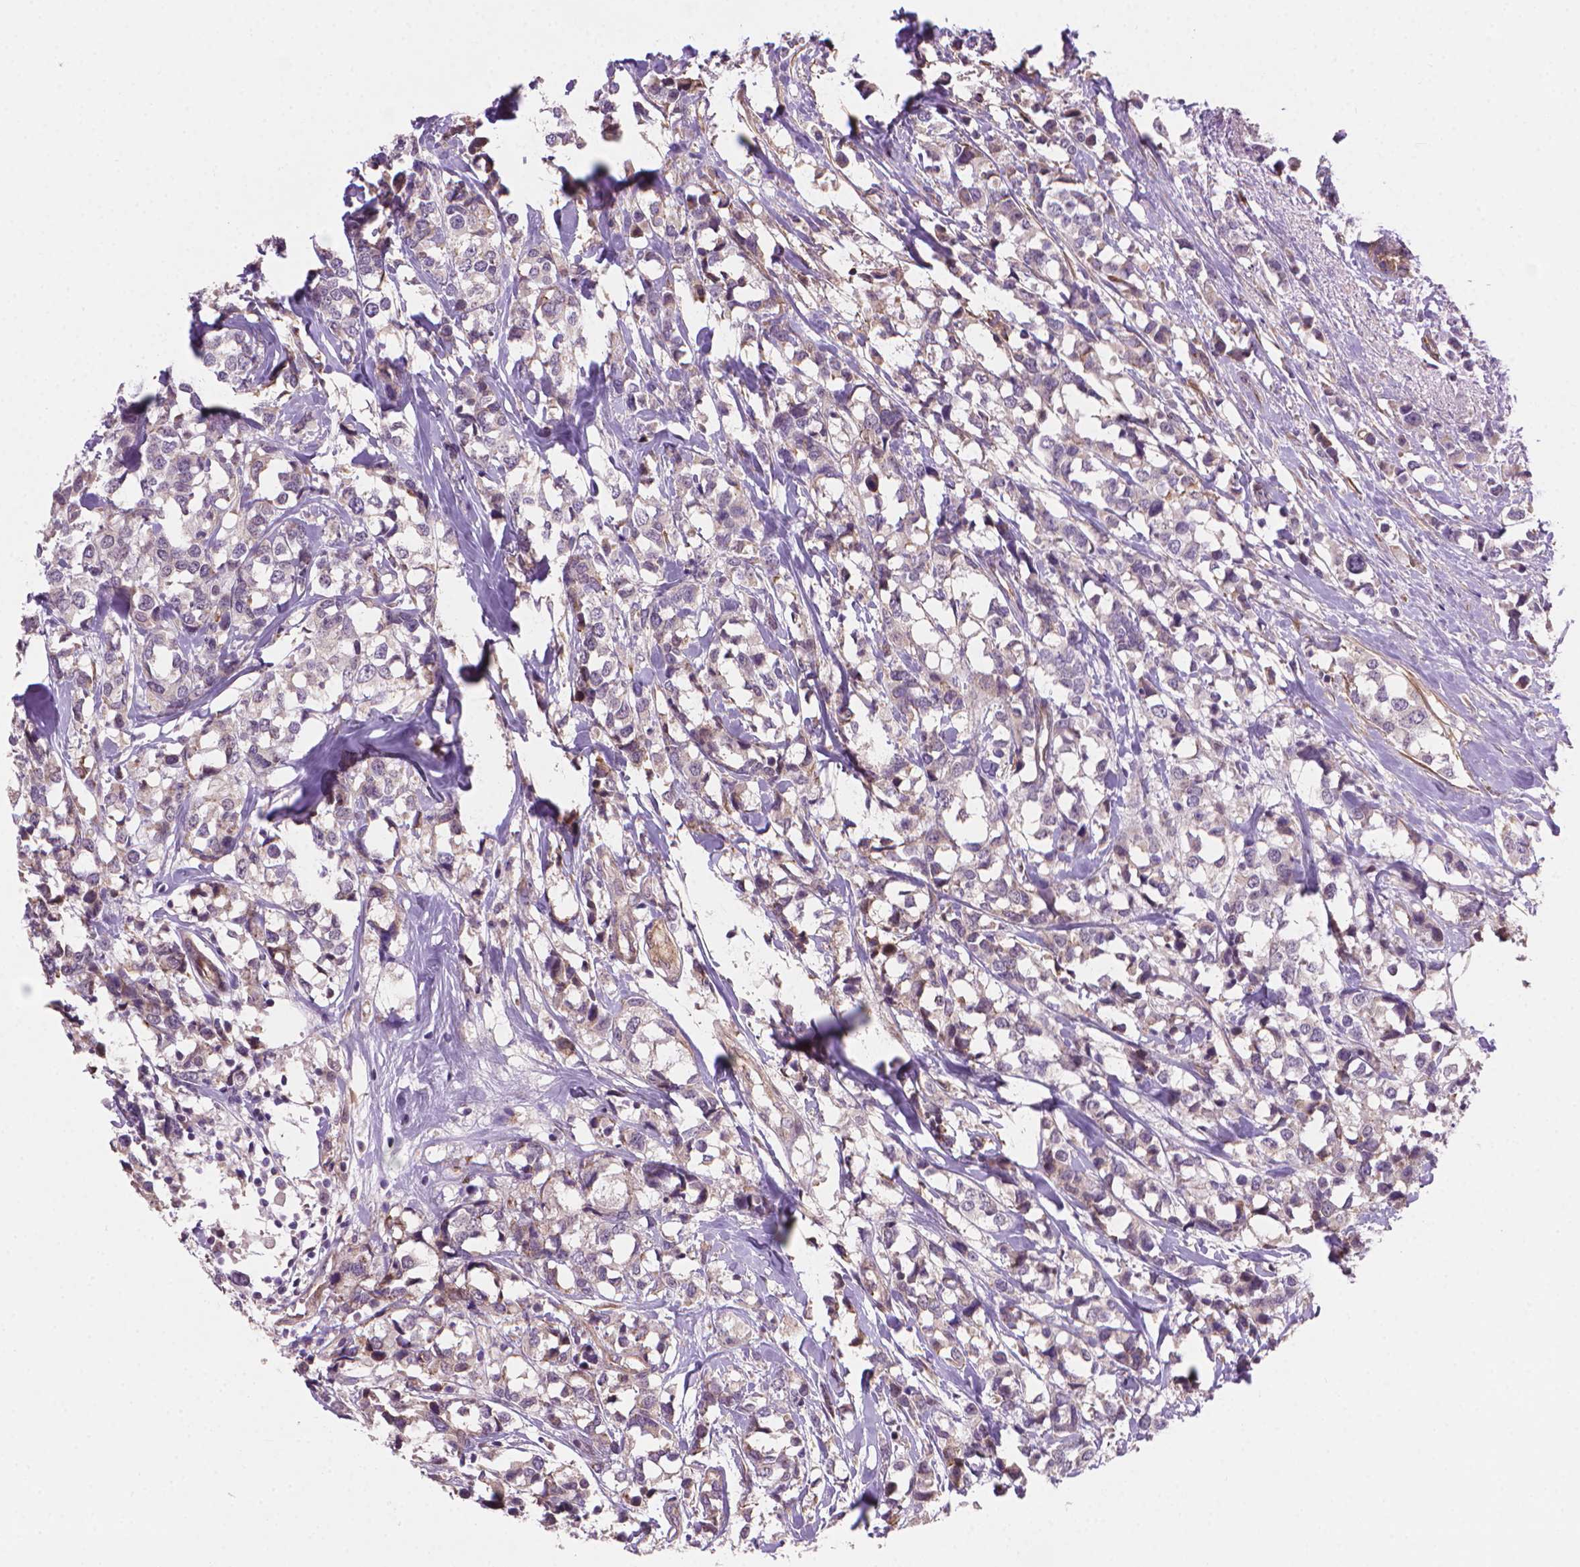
{"staining": {"intensity": "negative", "quantity": "none", "location": "none"}, "tissue": "breast cancer", "cell_type": "Tumor cells", "image_type": "cancer", "snomed": [{"axis": "morphology", "description": "Lobular carcinoma"}, {"axis": "topography", "description": "Breast"}], "caption": "Tumor cells are negative for brown protein staining in breast cancer (lobular carcinoma).", "gene": "AMMECR1", "patient": {"sex": "female", "age": 59}}